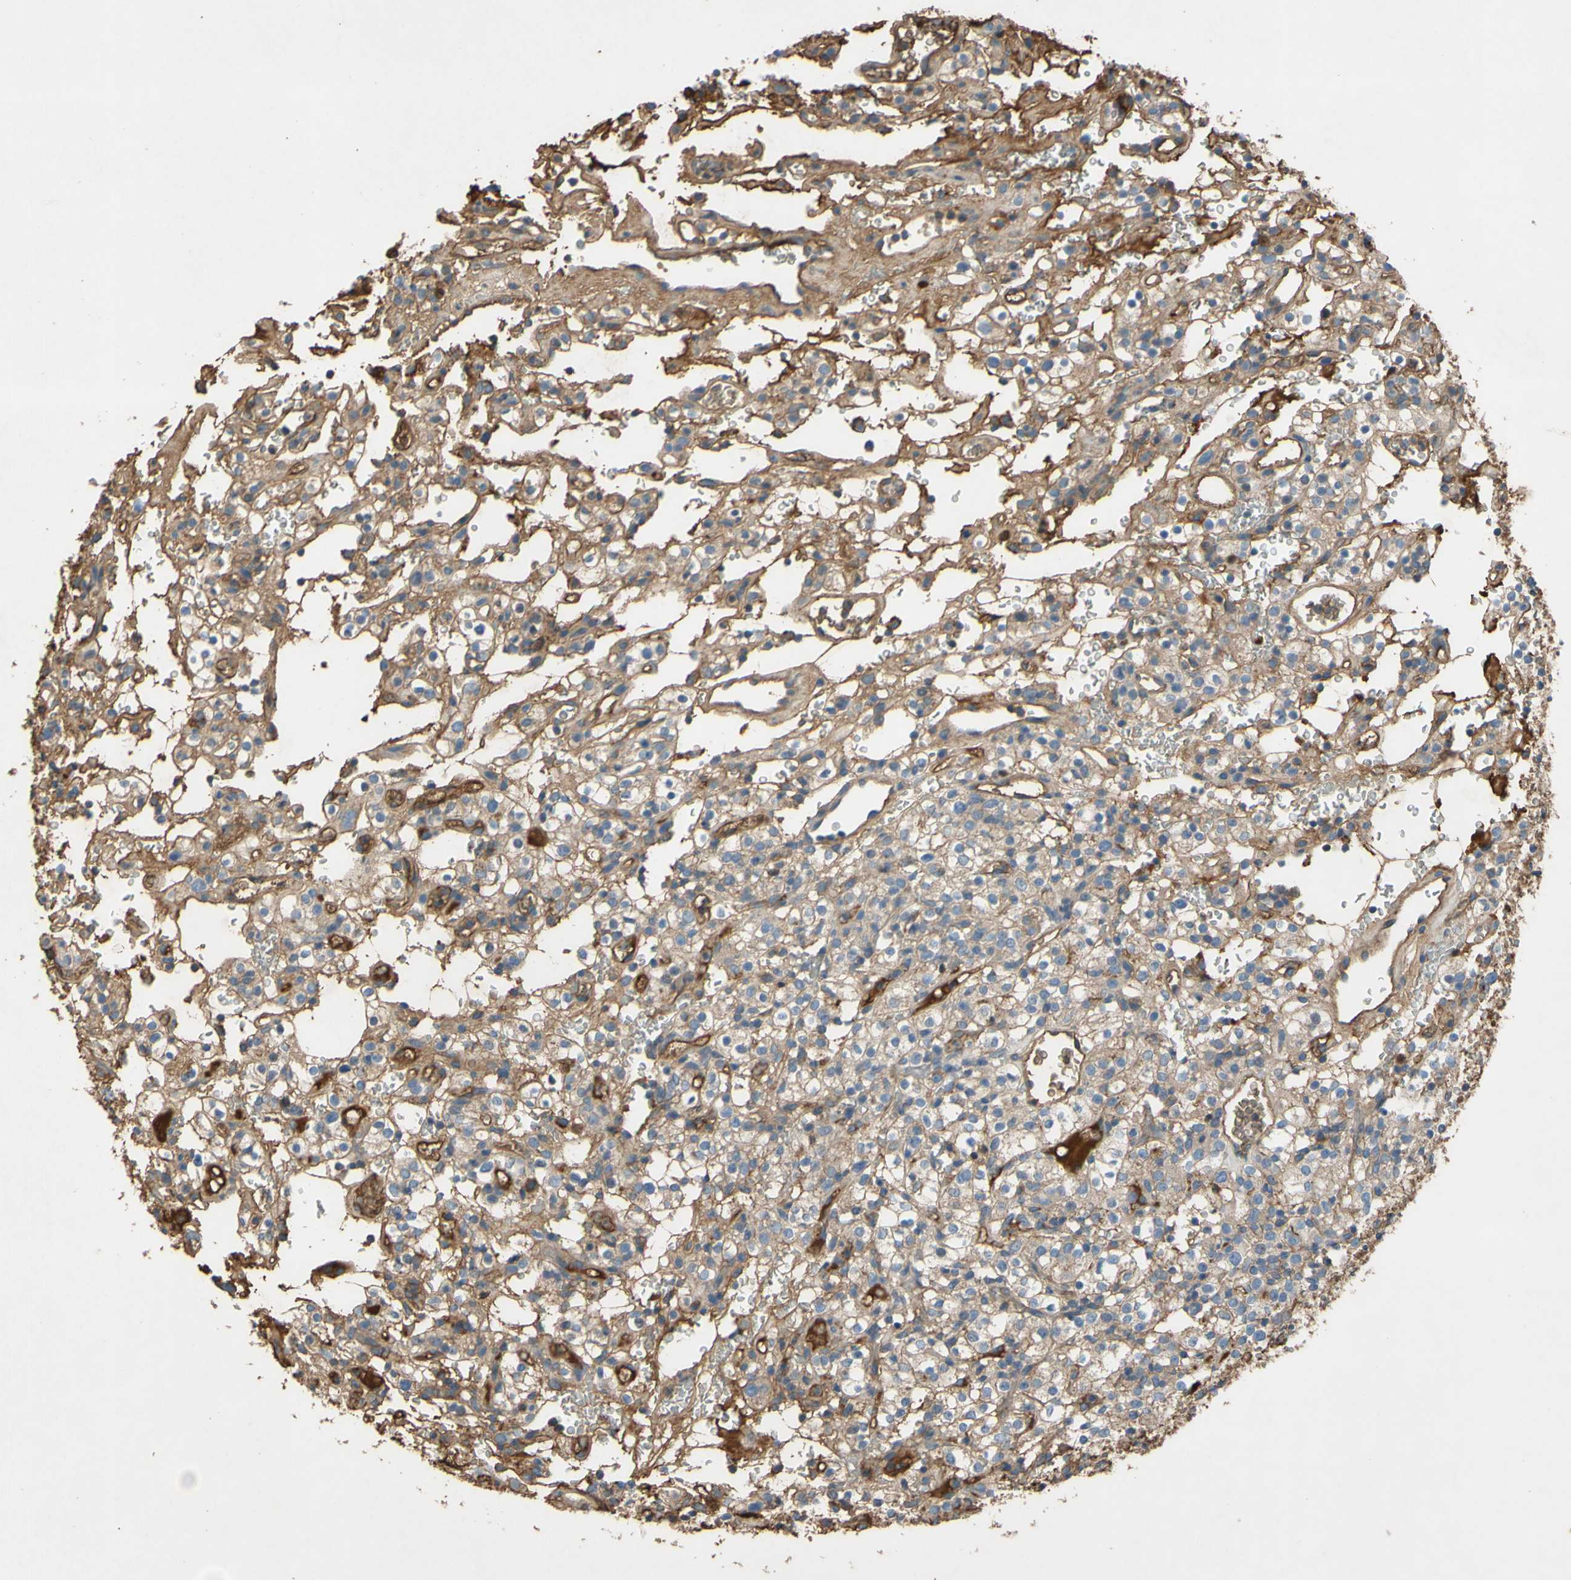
{"staining": {"intensity": "weak", "quantity": ">75%", "location": "cytoplasmic/membranous"}, "tissue": "renal cancer", "cell_type": "Tumor cells", "image_type": "cancer", "snomed": [{"axis": "morphology", "description": "Normal tissue, NOS"}, {"axis": "morphology", "description": "Adenocarcinoma, NOS"}, {"axis": "topography", "description": "Kidney"}], "caption": "Protein staining of renal cancer (adenocarcinoma) tissue demonstrates weak cytoplasmic/membranous expression in about >75% of tumor cells.", "gene": "TIMP2", "patient": {"sex": "female", "age": 72}}